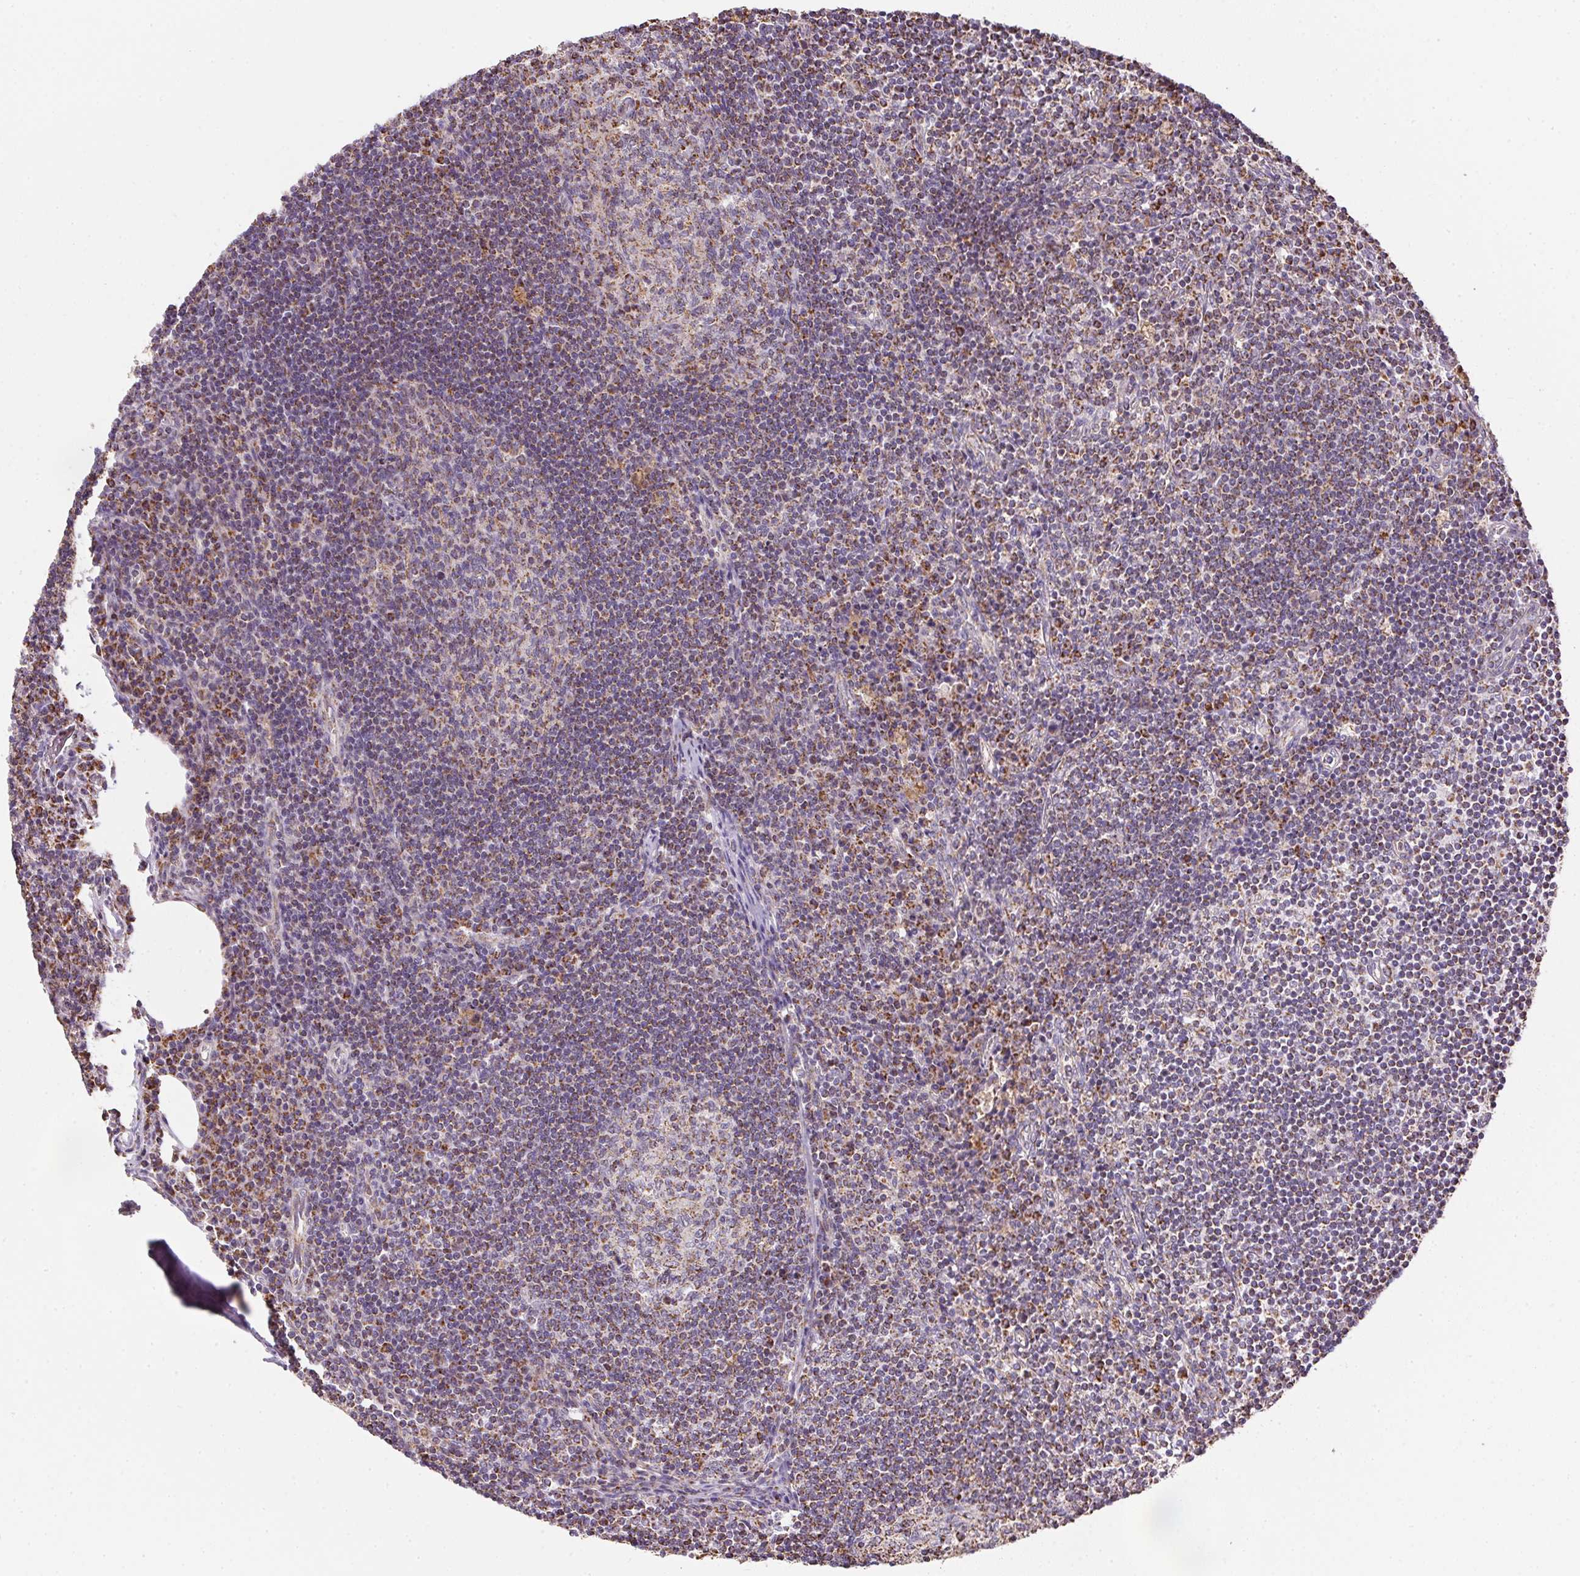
{"staining": {"intensity": "moderate", "quantity": "25%-75%", "location": "cytoplasmic/membranous"}, "tissue": "lymph node", "cell_type": "Germinal center cells", "image_type": "normal", "snomed": [{"axis": "morphology", "description": "Normal tissue, NOS"}, {"axis": "topography", "description": "Lymph node"}], "caption": "Normal lymph node demonstrates moderate cytoplasmic/membranous staining in about 25%-75% of germinal center cells, visualized by immunohistochemistry.", "gene": "MAPK11", "patient": {"sex": "male", "age": 67}}